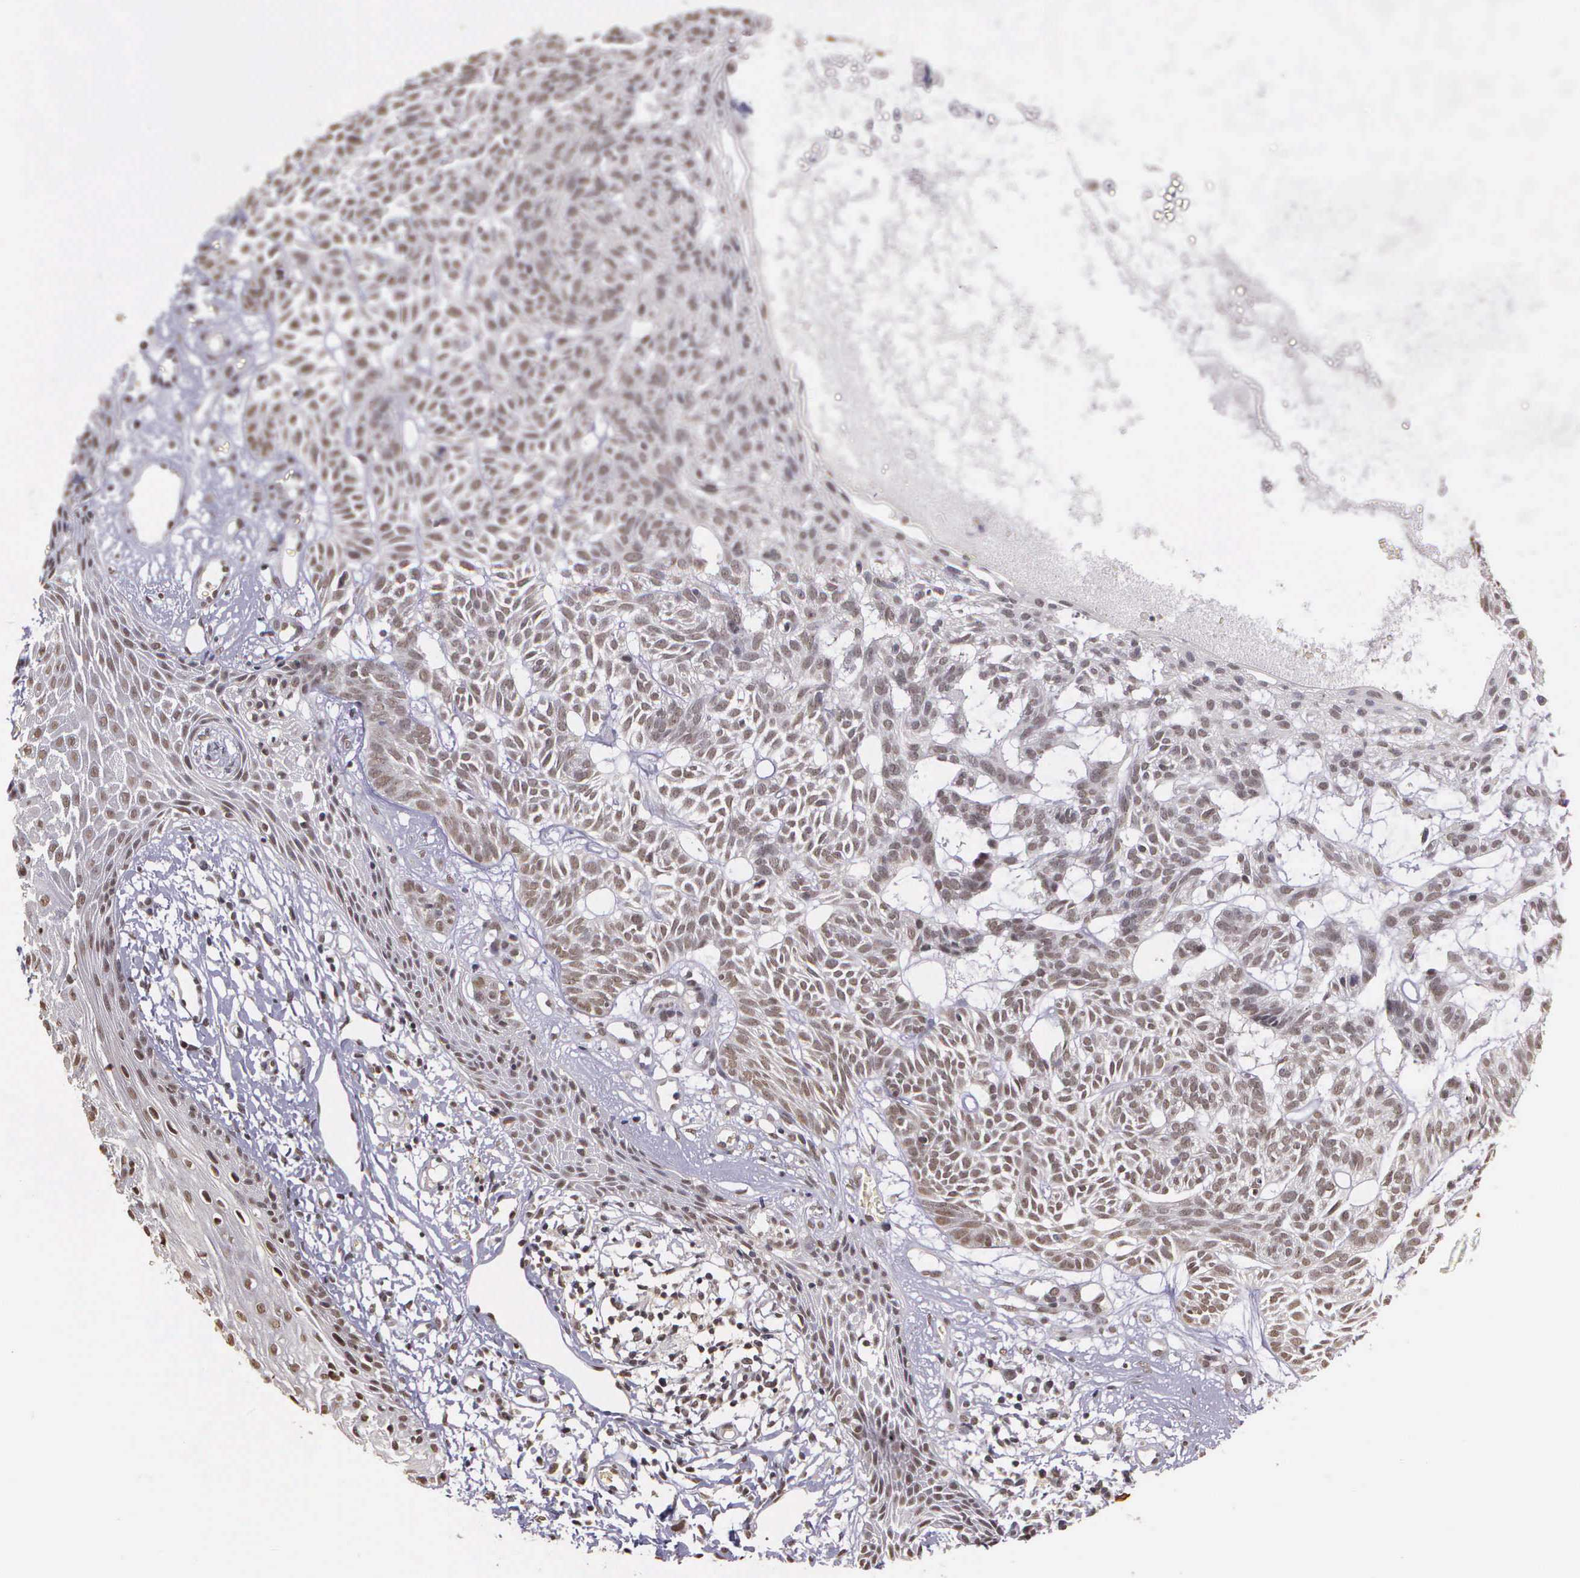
{"staining": {"intensity": "negative", "quantity": "none", "location": "none"}, "tissue": "skin cancer", "cell_type": "Tumor cells", "image_type": "cancer", "snomed": [{"axis": "morphology", "description": "Basal cell carcinoma"}, {"axis": "topography", "description": "Skin"}], "caption": "Tumor cells show no significant protein staining in skin cancer (basal cell carcinoma). The staining is performed using DAB (3,3'-diaminobenzidine) brown chromogen with nuclei counter-stained in using hematoxylin.", "gene": "ARMCX5", "patient": {"sex": "male", "age": 75}}